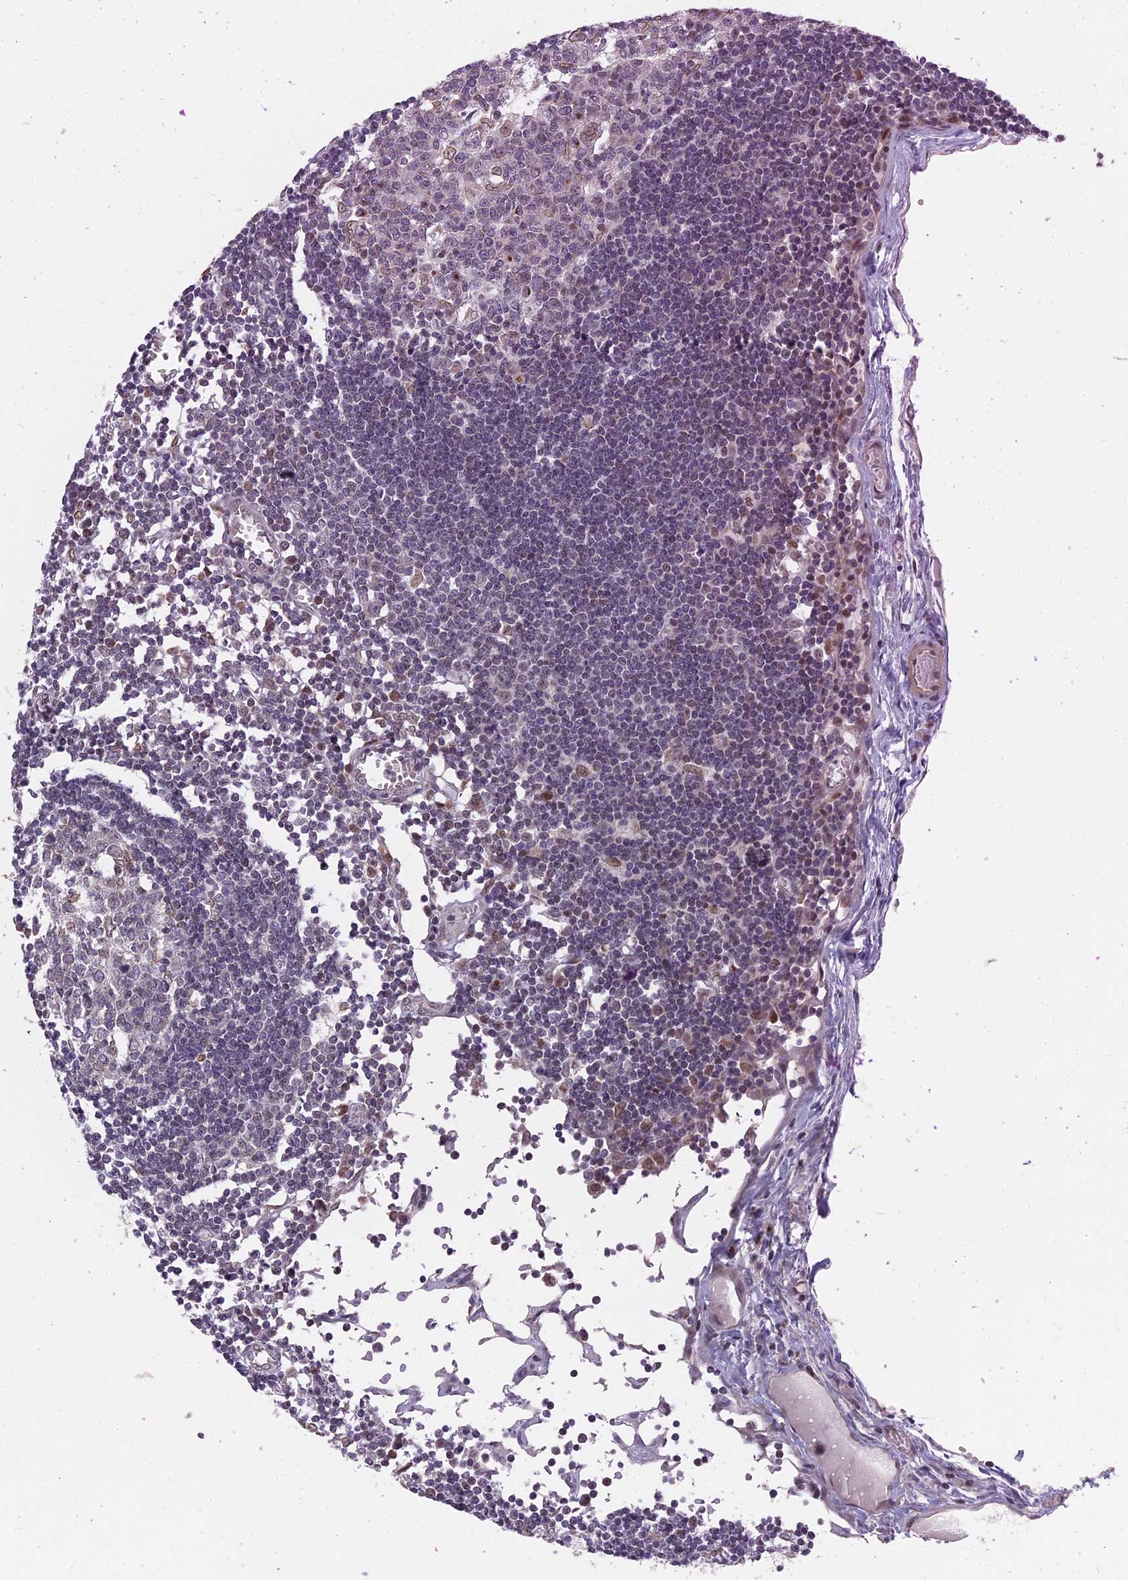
{"staining": {"intensity": "weak", "quantity": "<25%", "location": "nuclear"}, "tissue": "lymph node", "cell_type": "Germinal center cells", "image_type": "normal", "snomed": [{"axis": "morphology", "description": "Normal tissue, NOS"}, {"axis": "topography", "description": "Lymph node"}], "caption": "A high-resolution histopathology image shows IHC staining of normal lymph node, which demonstrates no significant expression in germinal center cells.", "gene": "MTRF1", "patient": {"sex": "female", "age": 11}}